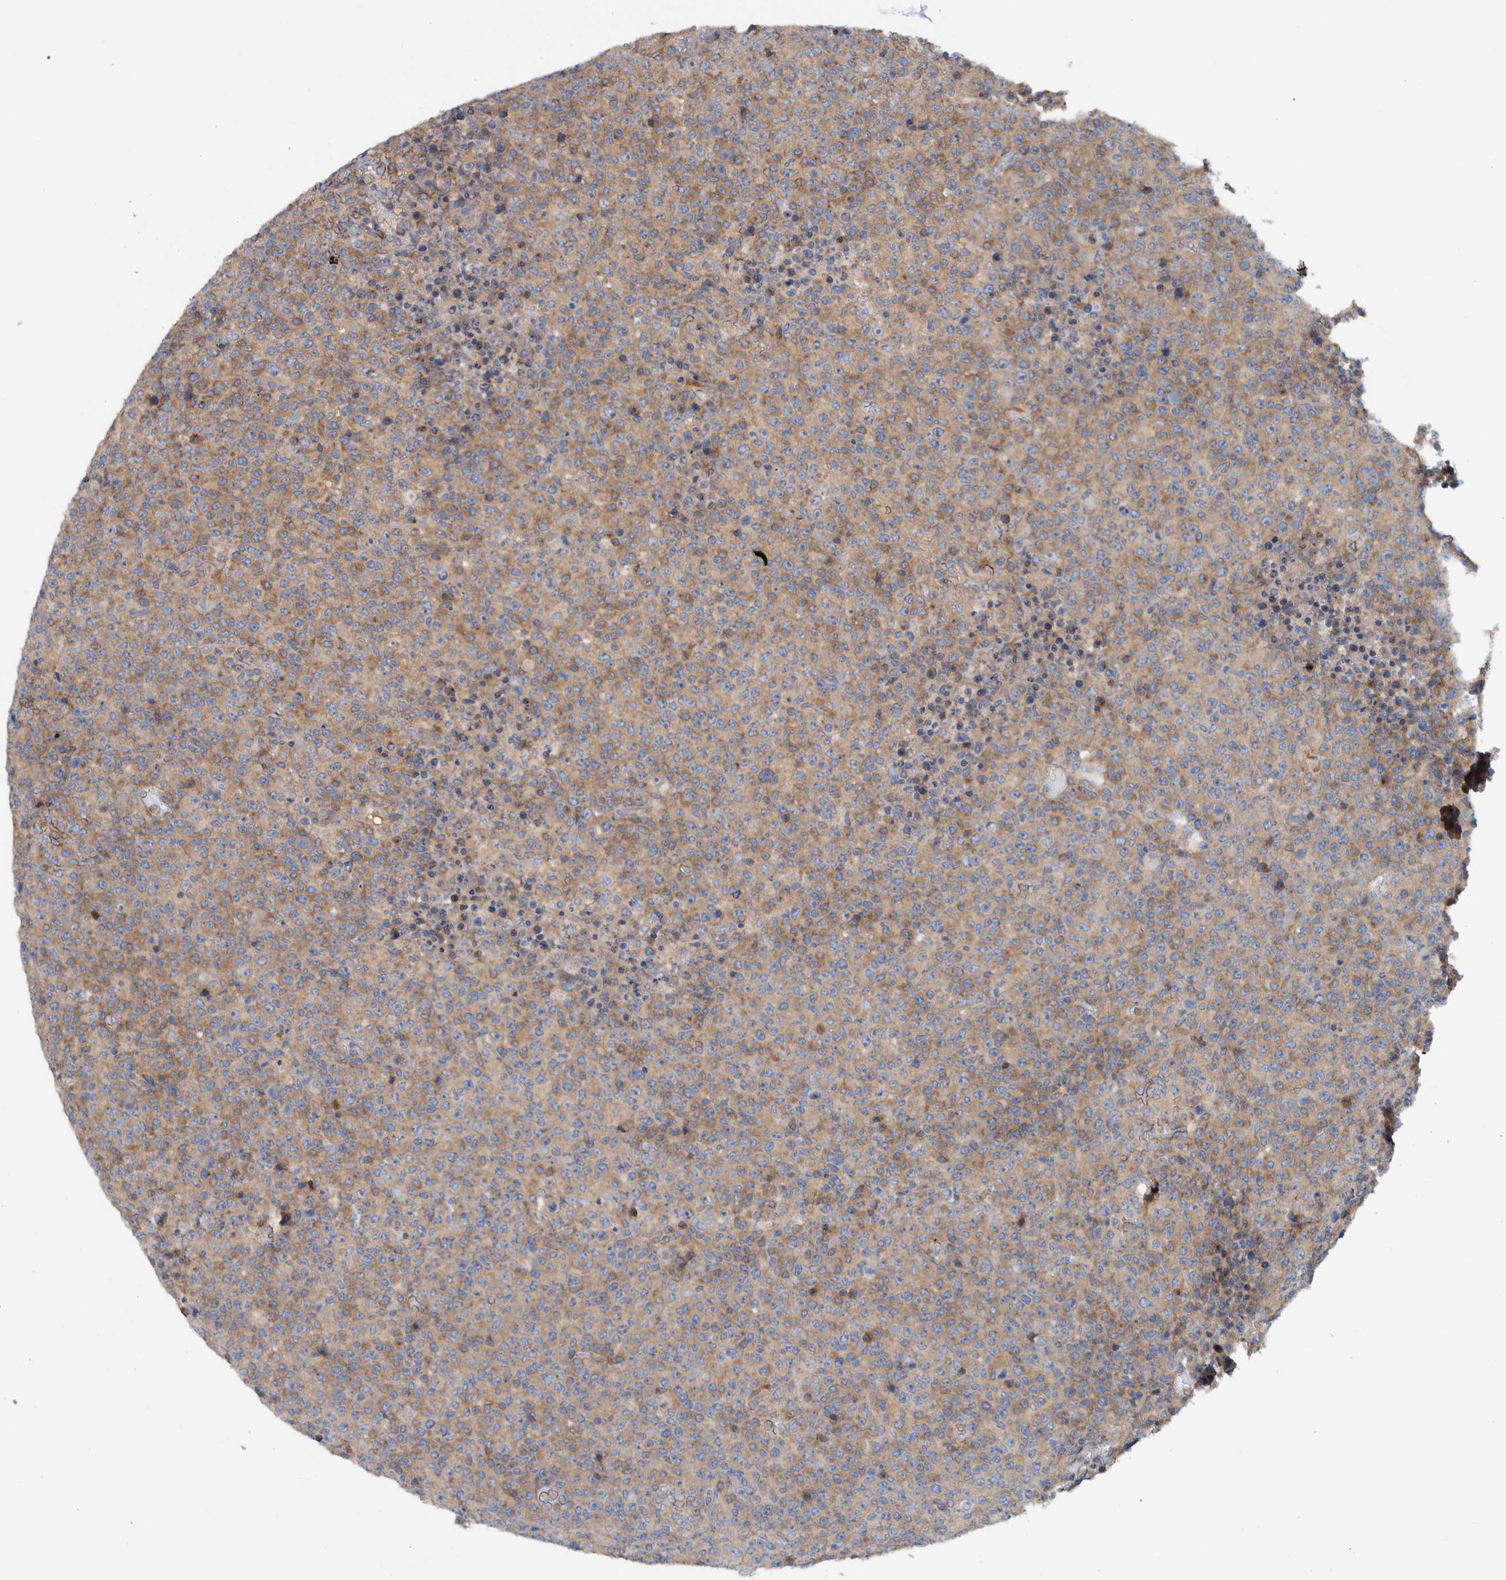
{"staining": {"intensity": "weak", "quantity": ">75%", "location": "cytoplasmic/membranous"}, "tissue": "lymphoma", "cell_type": "Tumor cells", "image_type": "cancer", "snomed": [{"axis": "morphology", "description": "Malignant lymphoma, non-Hodgkin's type, High grade"}, {"axis": "topography", "description": "Lymph node"}], "caption": "High-grade malignant lymphoma, non-Hodgkin's type stained with IHC exhibits weak cytoplasmic/membranous positivity in approximately >75% of tumor cells.", "gene": "CCM2", "patient": {"sex": "male", "age": 13}}